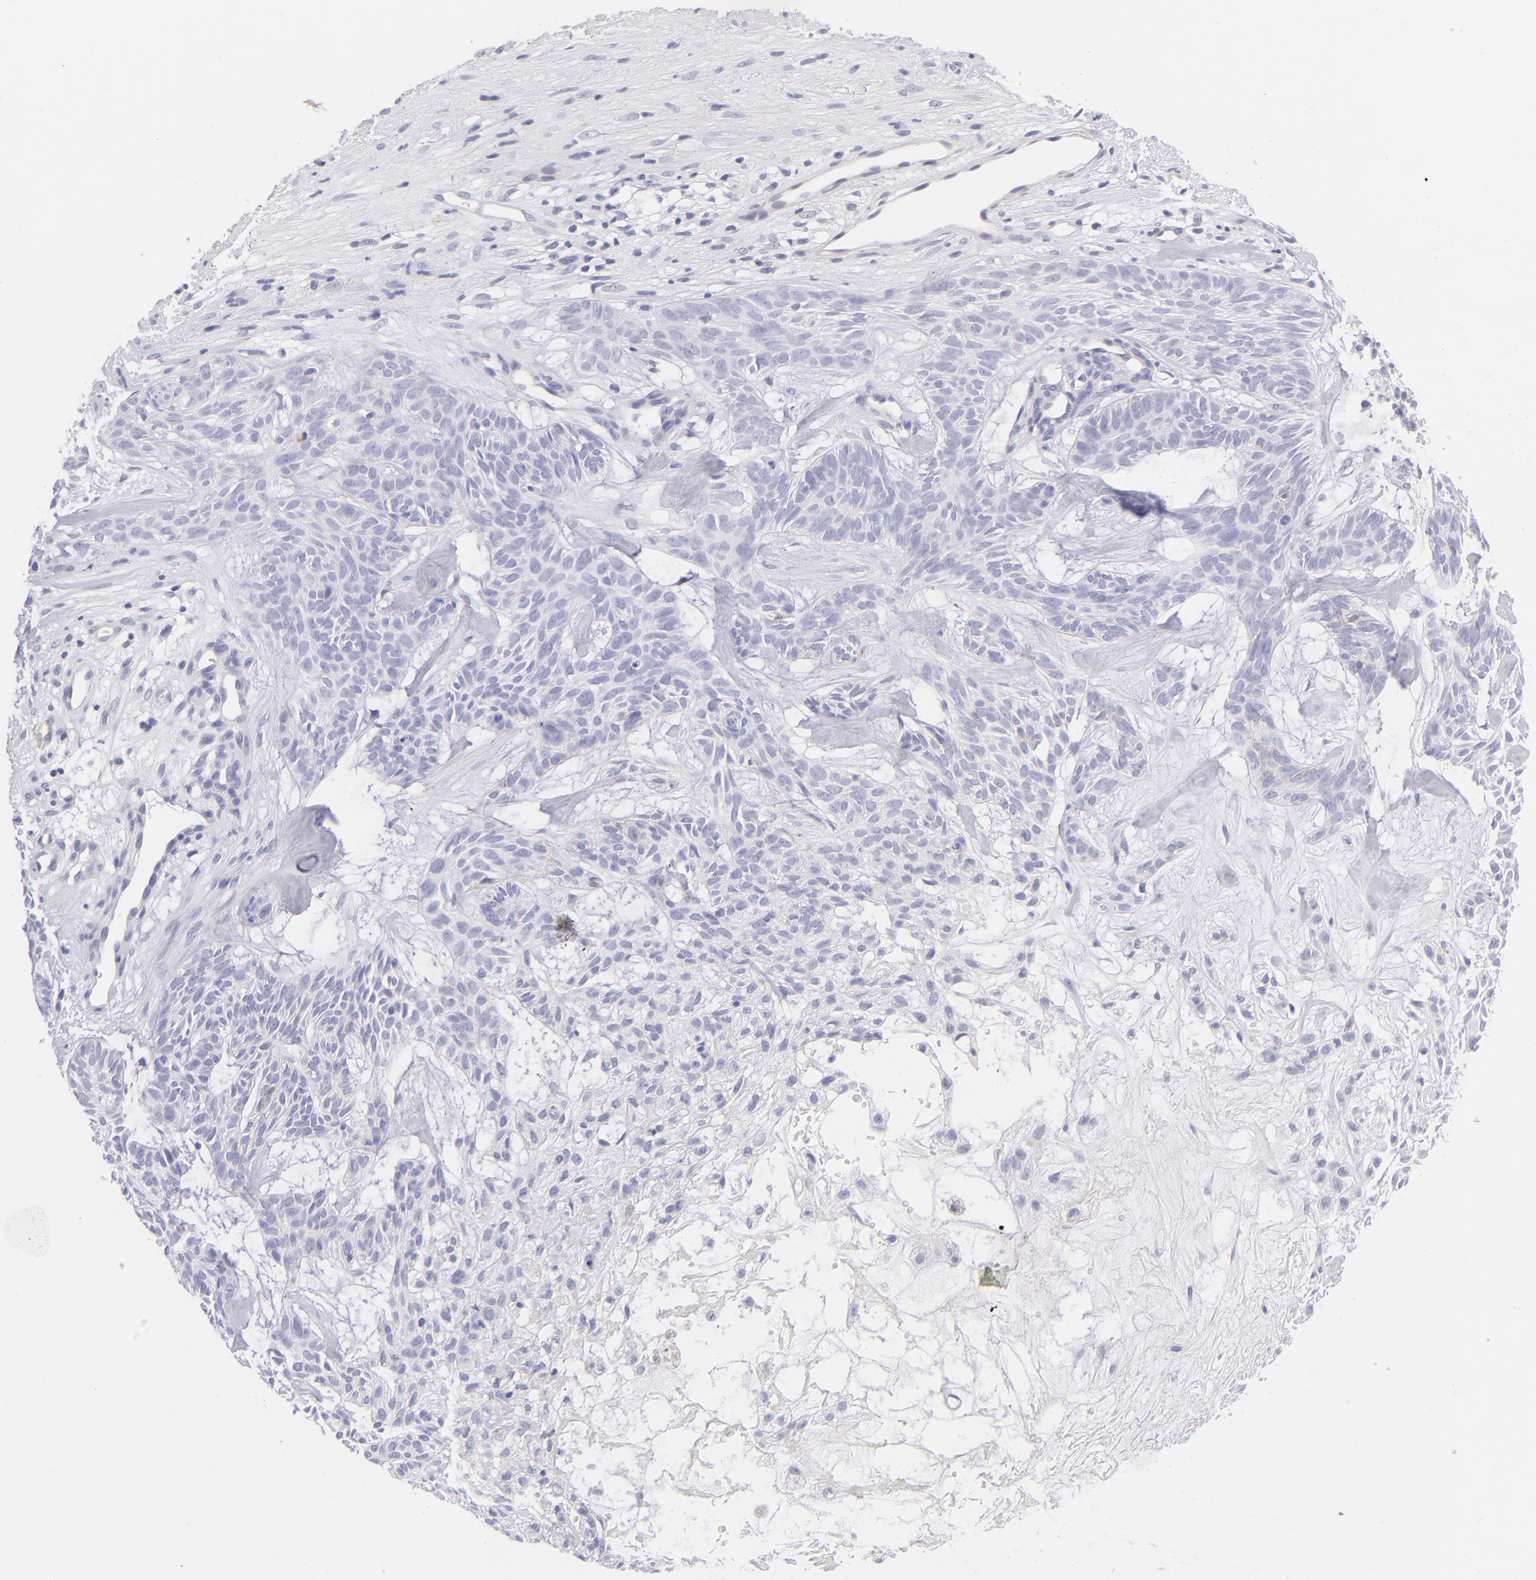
{"staining": {"intensity": "negative", "quantity": "none", "location": "none"}, "tissue": "skin cancer", "cell_type": "Tumor cells", "image_type": "cancer", "snomed": [{"axis": "morphology", "description": "Basal cell carcinoma"}, {"axis": "topography", "description": "Skin"}], "caption": "Histopathology image shows no significant protein expression in tumor cells of skin cancer.", "gene": "CD81", "patient": {"sex": "male", "age": 75}}